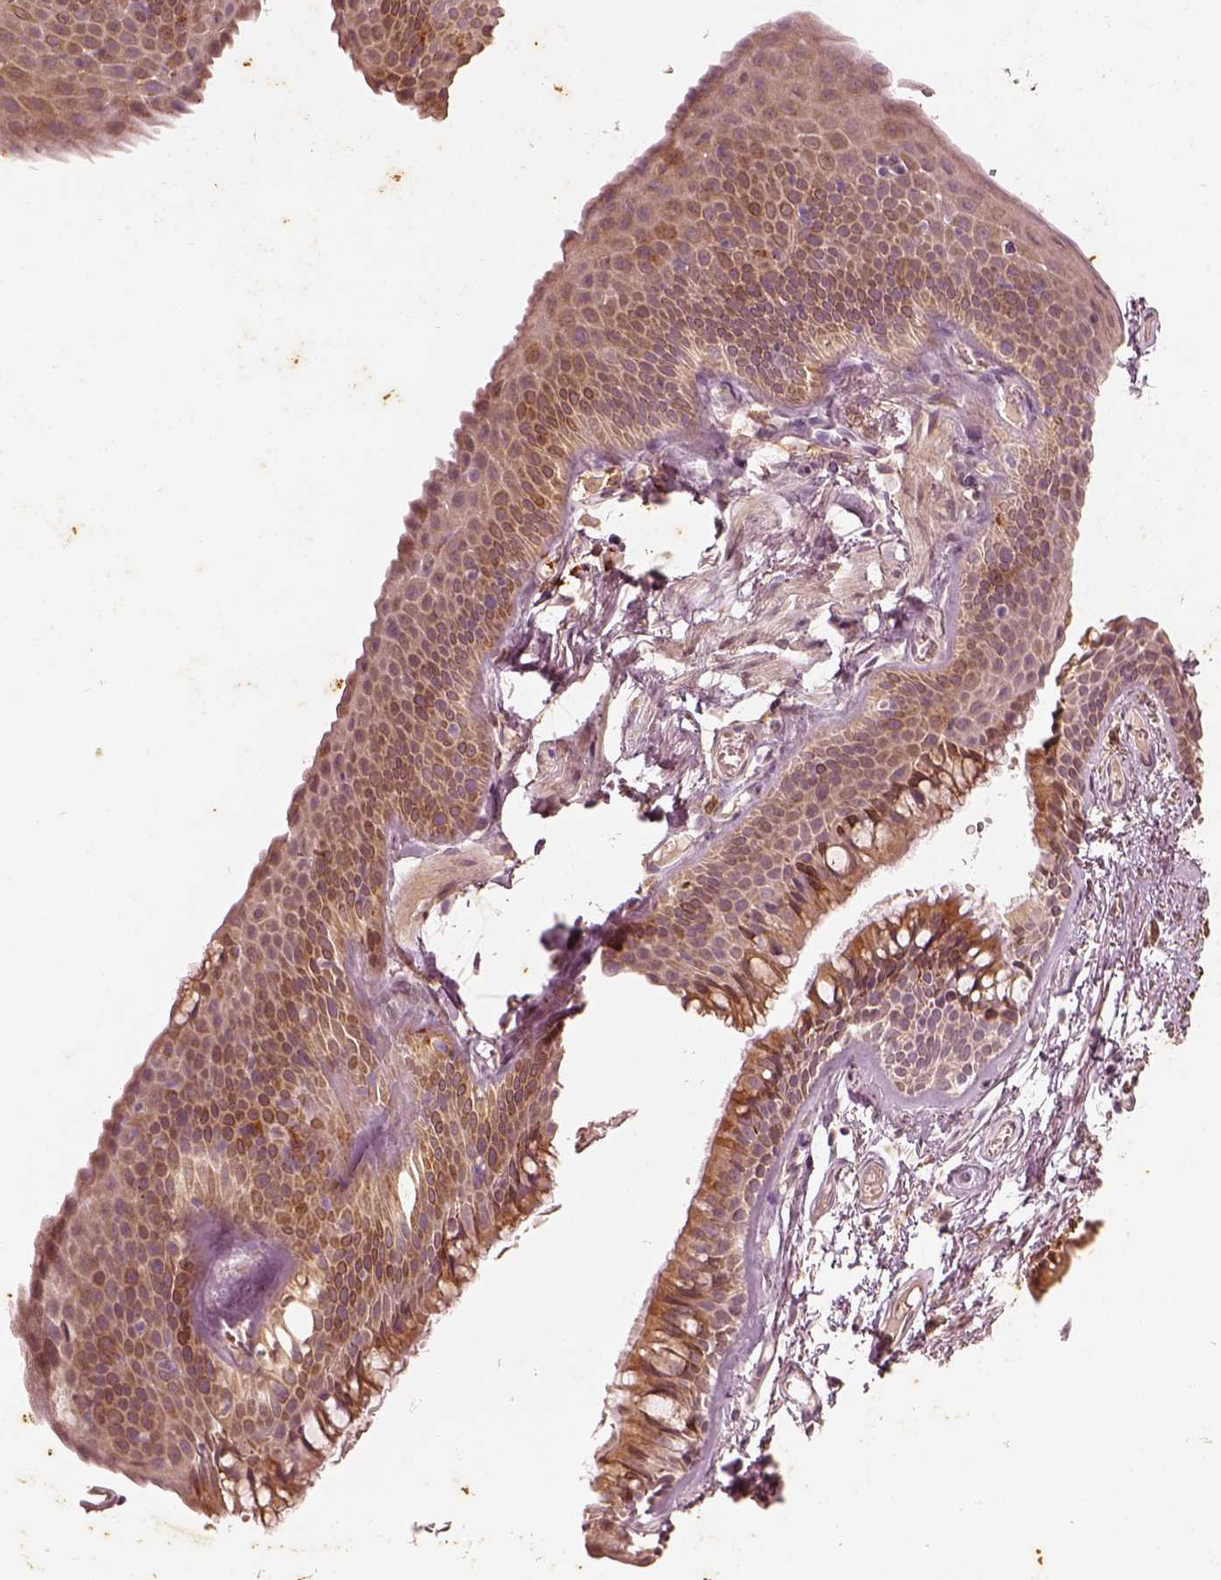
{"staining": {"intensity": "moderate", "quantity": ">75%", "location": "cytoplasmic/membranous"}, "tissue": "adipose tissue", "cell_type": "Adipocytes", "image_type": "normal", "snomed": [{"axis": "morphology", "description": "Normal tissue, NOS"}, {"axis": "topography", "description": "Cartilage tissue"}, {"axis": "topography", "description": "Bronchus"}], "caption": "Moderate cytoplasmic/membranous protein positivity is identified in approximately >75% of adipocytes in adipose tissue.", "gene": "WLS", "patient": {"sex": "female", "age": 79}}